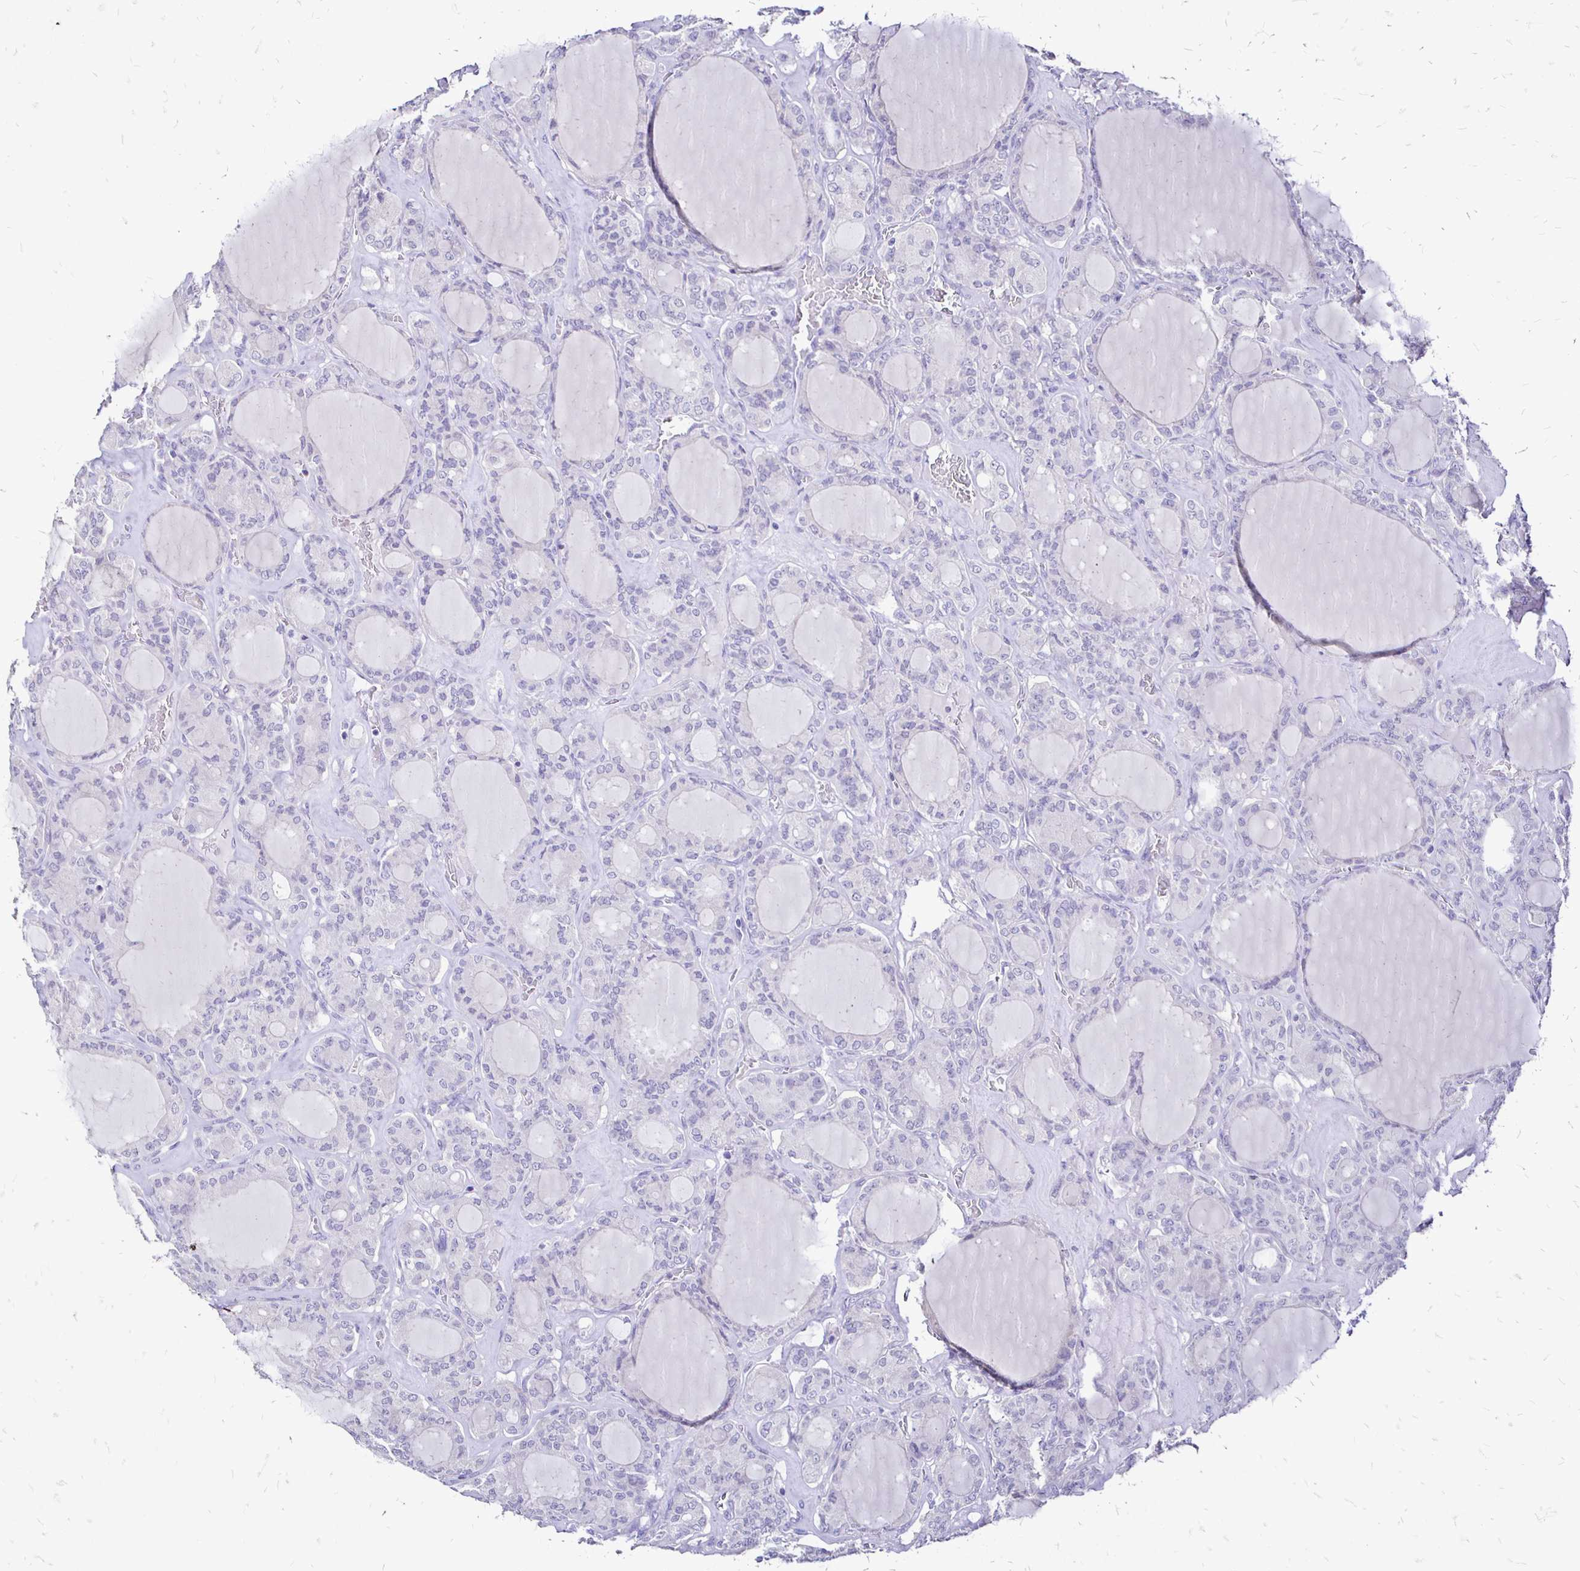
{"staining": {"intensity": "negative", "quantity": "none", "location": "none"}, "tissue": "thyroid cancer", "cell_type": "Tumor cells", "image_type": "cancer", "snomed": [{"axis": "morphology", "description": "Papillary adenocarcinoma, NOS"}, {"axis": "topography", "description": "Thyroid gland"}], "caption": "Immunohistochemistry (IHC) micrograph of neoplastic tissue: thyroid cancer (papillary adenocarcinoma) stained with DAB (3,3'-diaminobenzidine) displays no significant protein expression in tumor cells.", "gene": "IRGC", "patient": {"sex": "male", "age": 87}}